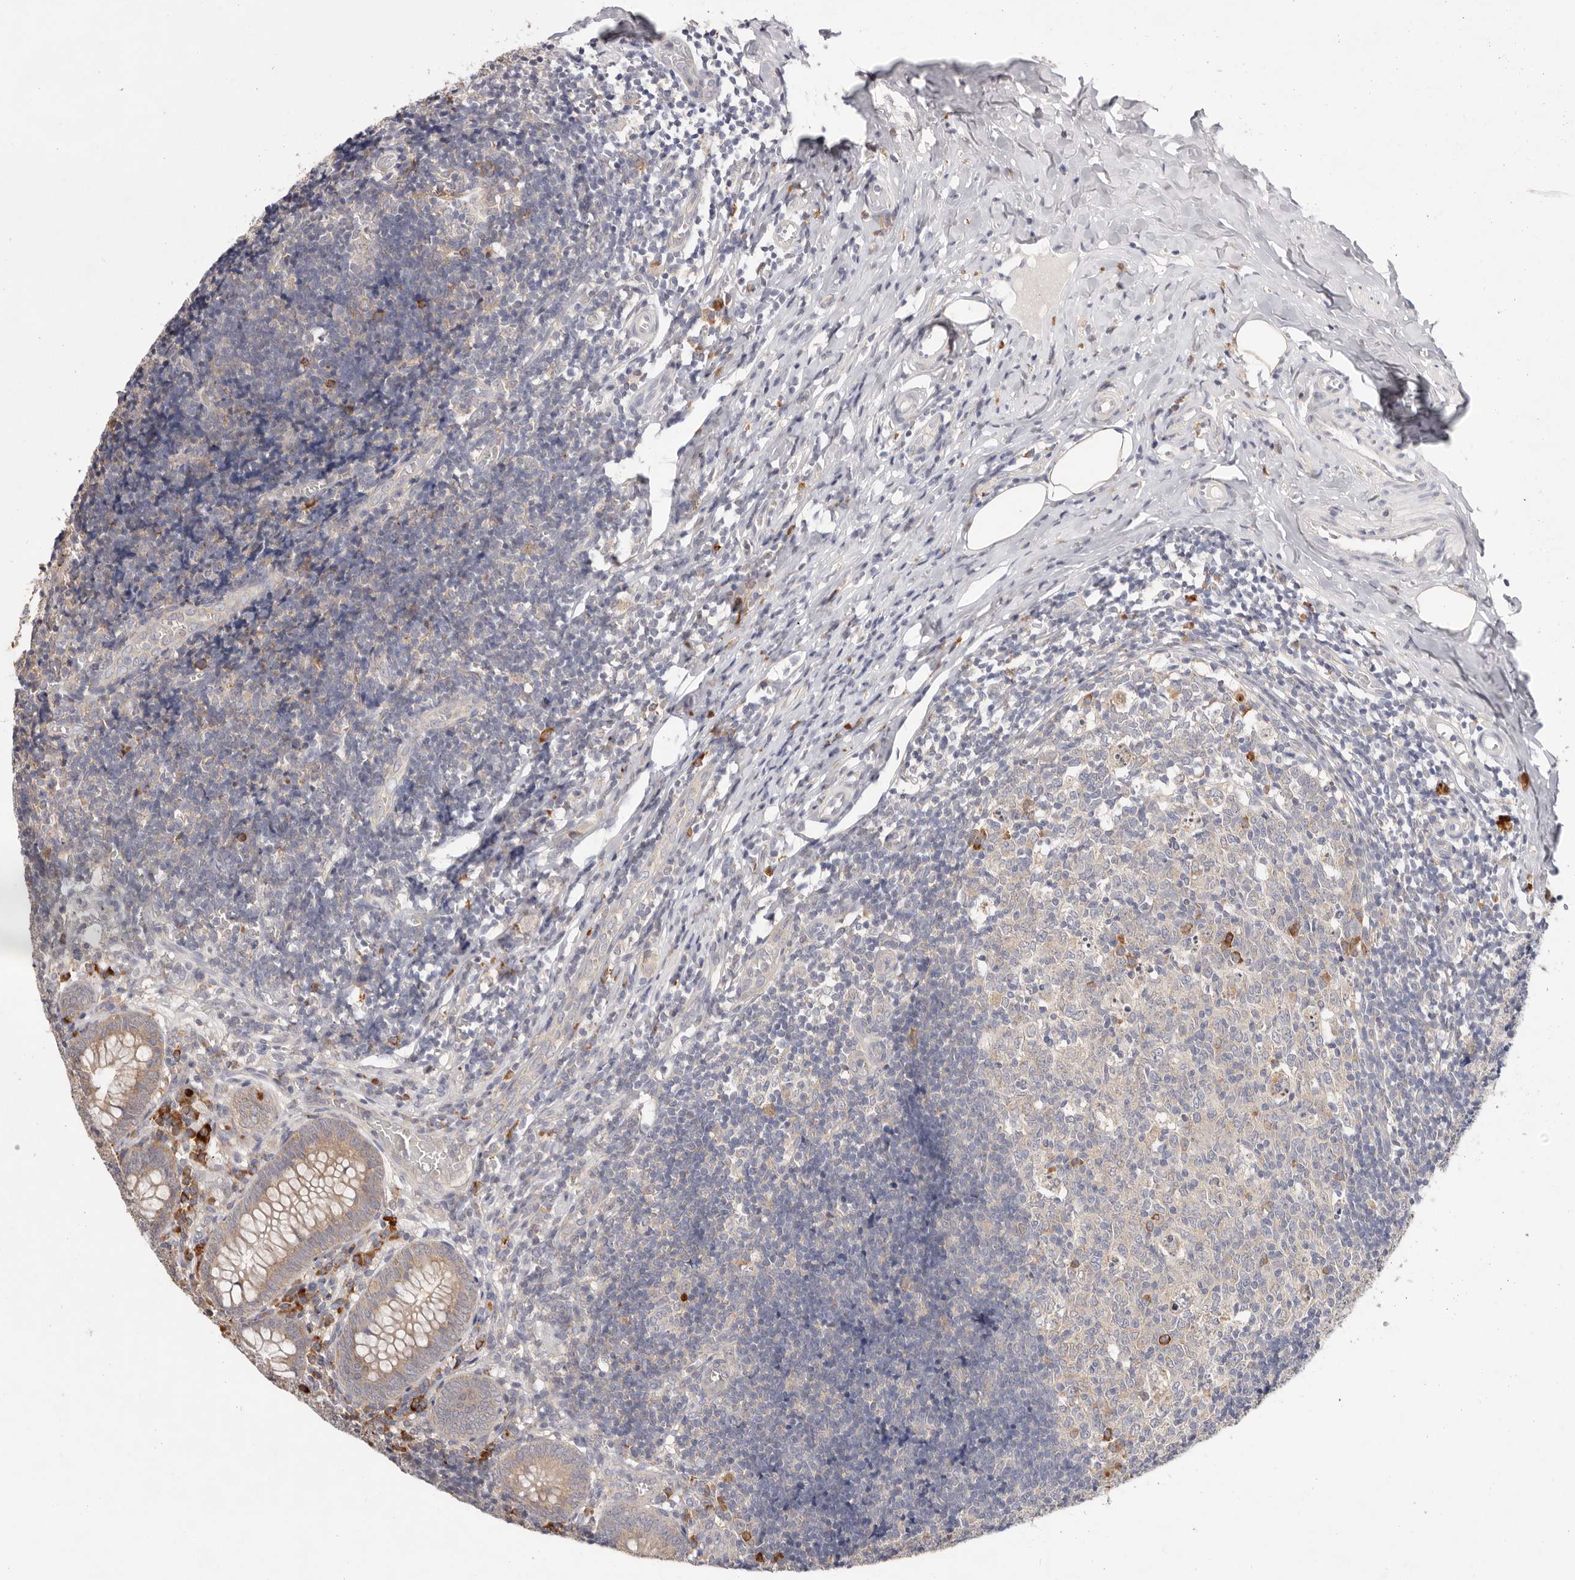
{"staining": {"intensity": "weak", "quantity": ">75%", "location": "cytoplasmic/membranous"}, "tissue": "appendix", "cell_type": "Glandular cells", "image_type": "normal", "snomed": [{"axis": "morphology", "description": "Normal tissue, NOS"}, {"axis": "topography", "description": "Appendix"}], "caption": "This micrograph shows IHC staining of benign human appendix, with low weak cytoplasmic/membranous positivity in approximately >75% of glandular cells.", "gene": "WDR77", "patient": {"sex": "male", "age": 8}}